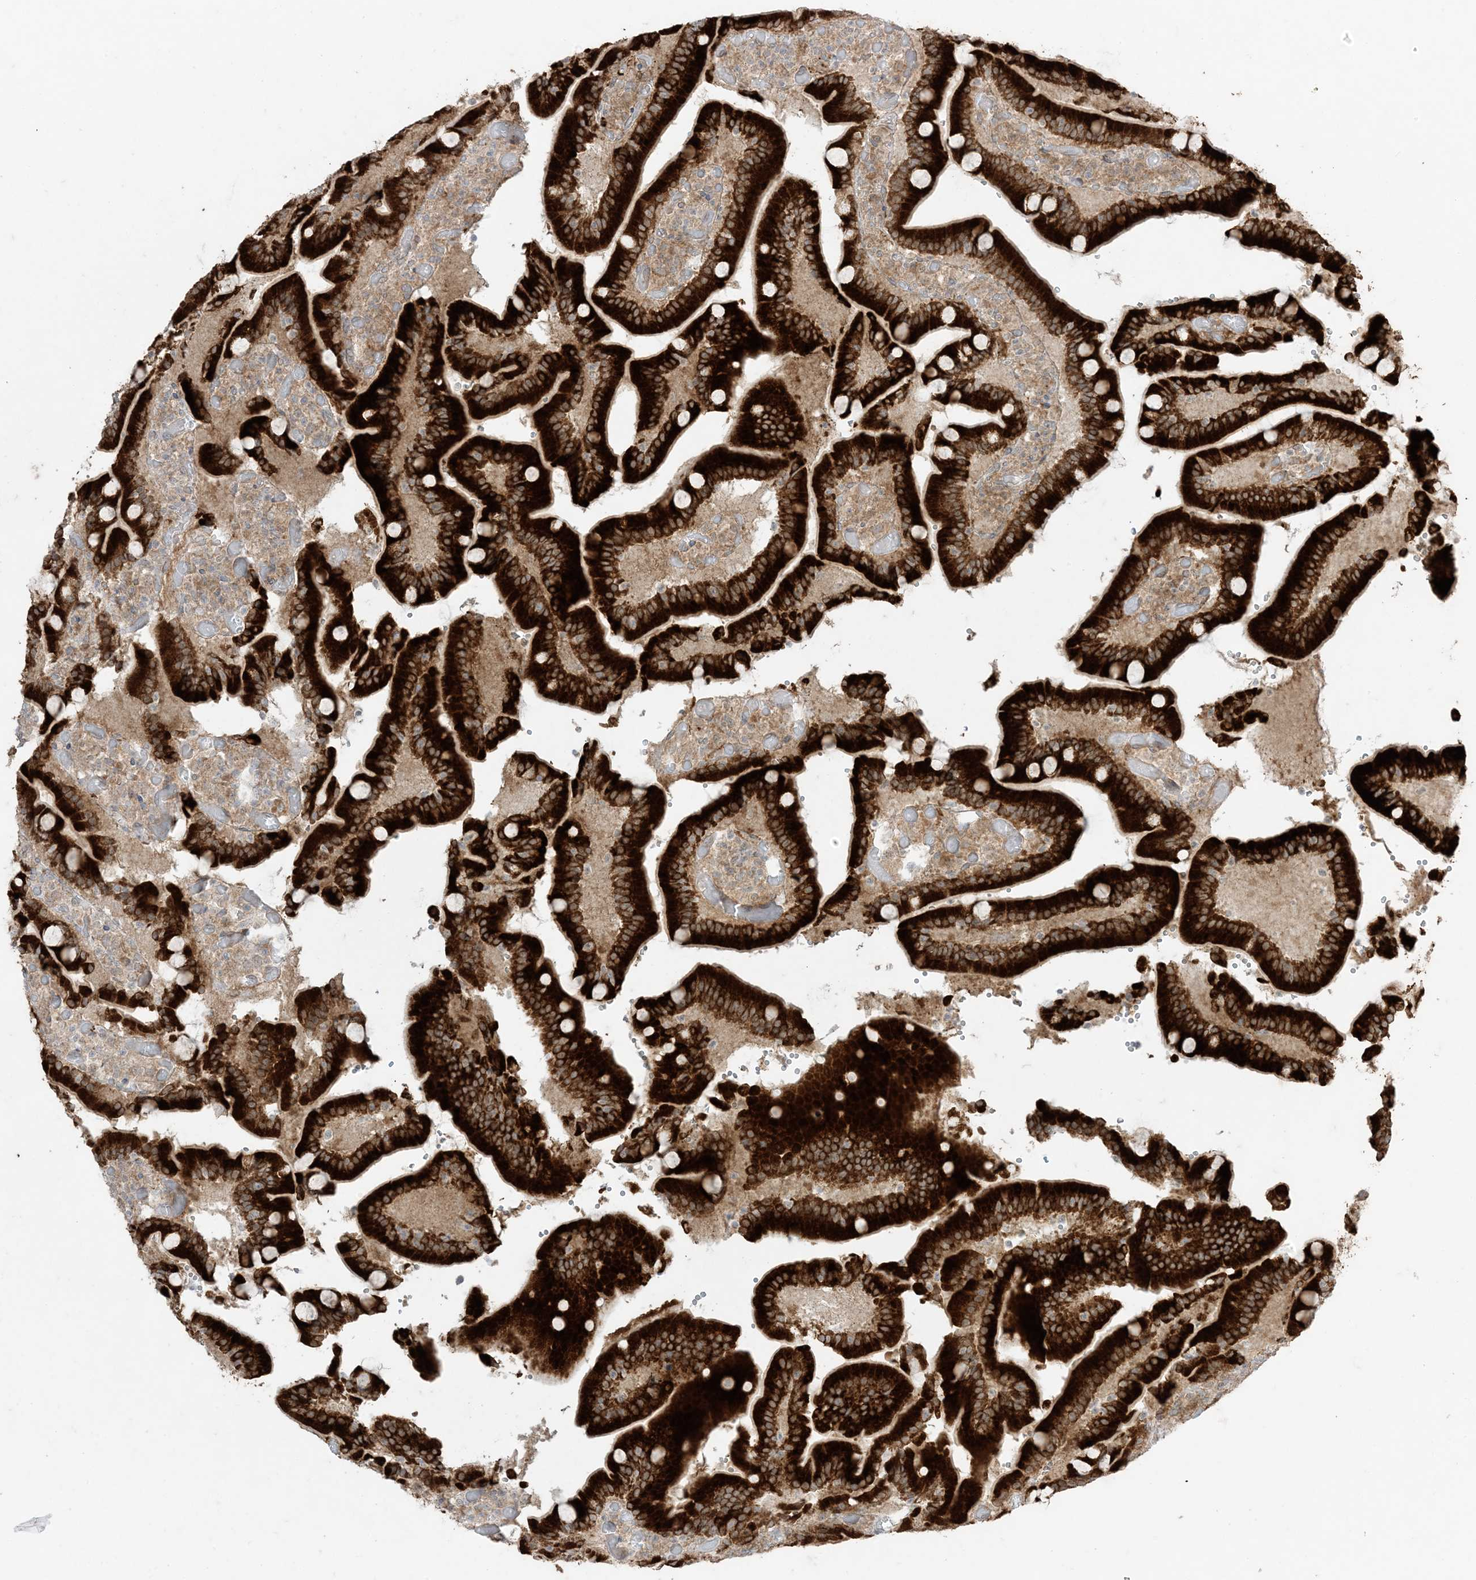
{"staining": {"intensity": "strong", "quantity": ">75%", "location": "cytoplasmic/membranous"}, "tissue": "duodenum", "cell_type": "Glandular cells", "image_type": "normal", "snomed": [{"axis": "morphology", "description": "Normal tissue, NOS"}, {"axis": "topography", "description": "Duodenum"}], "caption": "IHC histopathology image of unremarkable duodenum: human duodenum stained using immunohistochemistry displays high levels of strong protein expression localized specifically in the cytoplasmic/membranous of glandular cells, appearing as a cytoplasmic/membranous brown color.", "gene": "ODC1", "patient": {"sex": "female", "age": 62}}